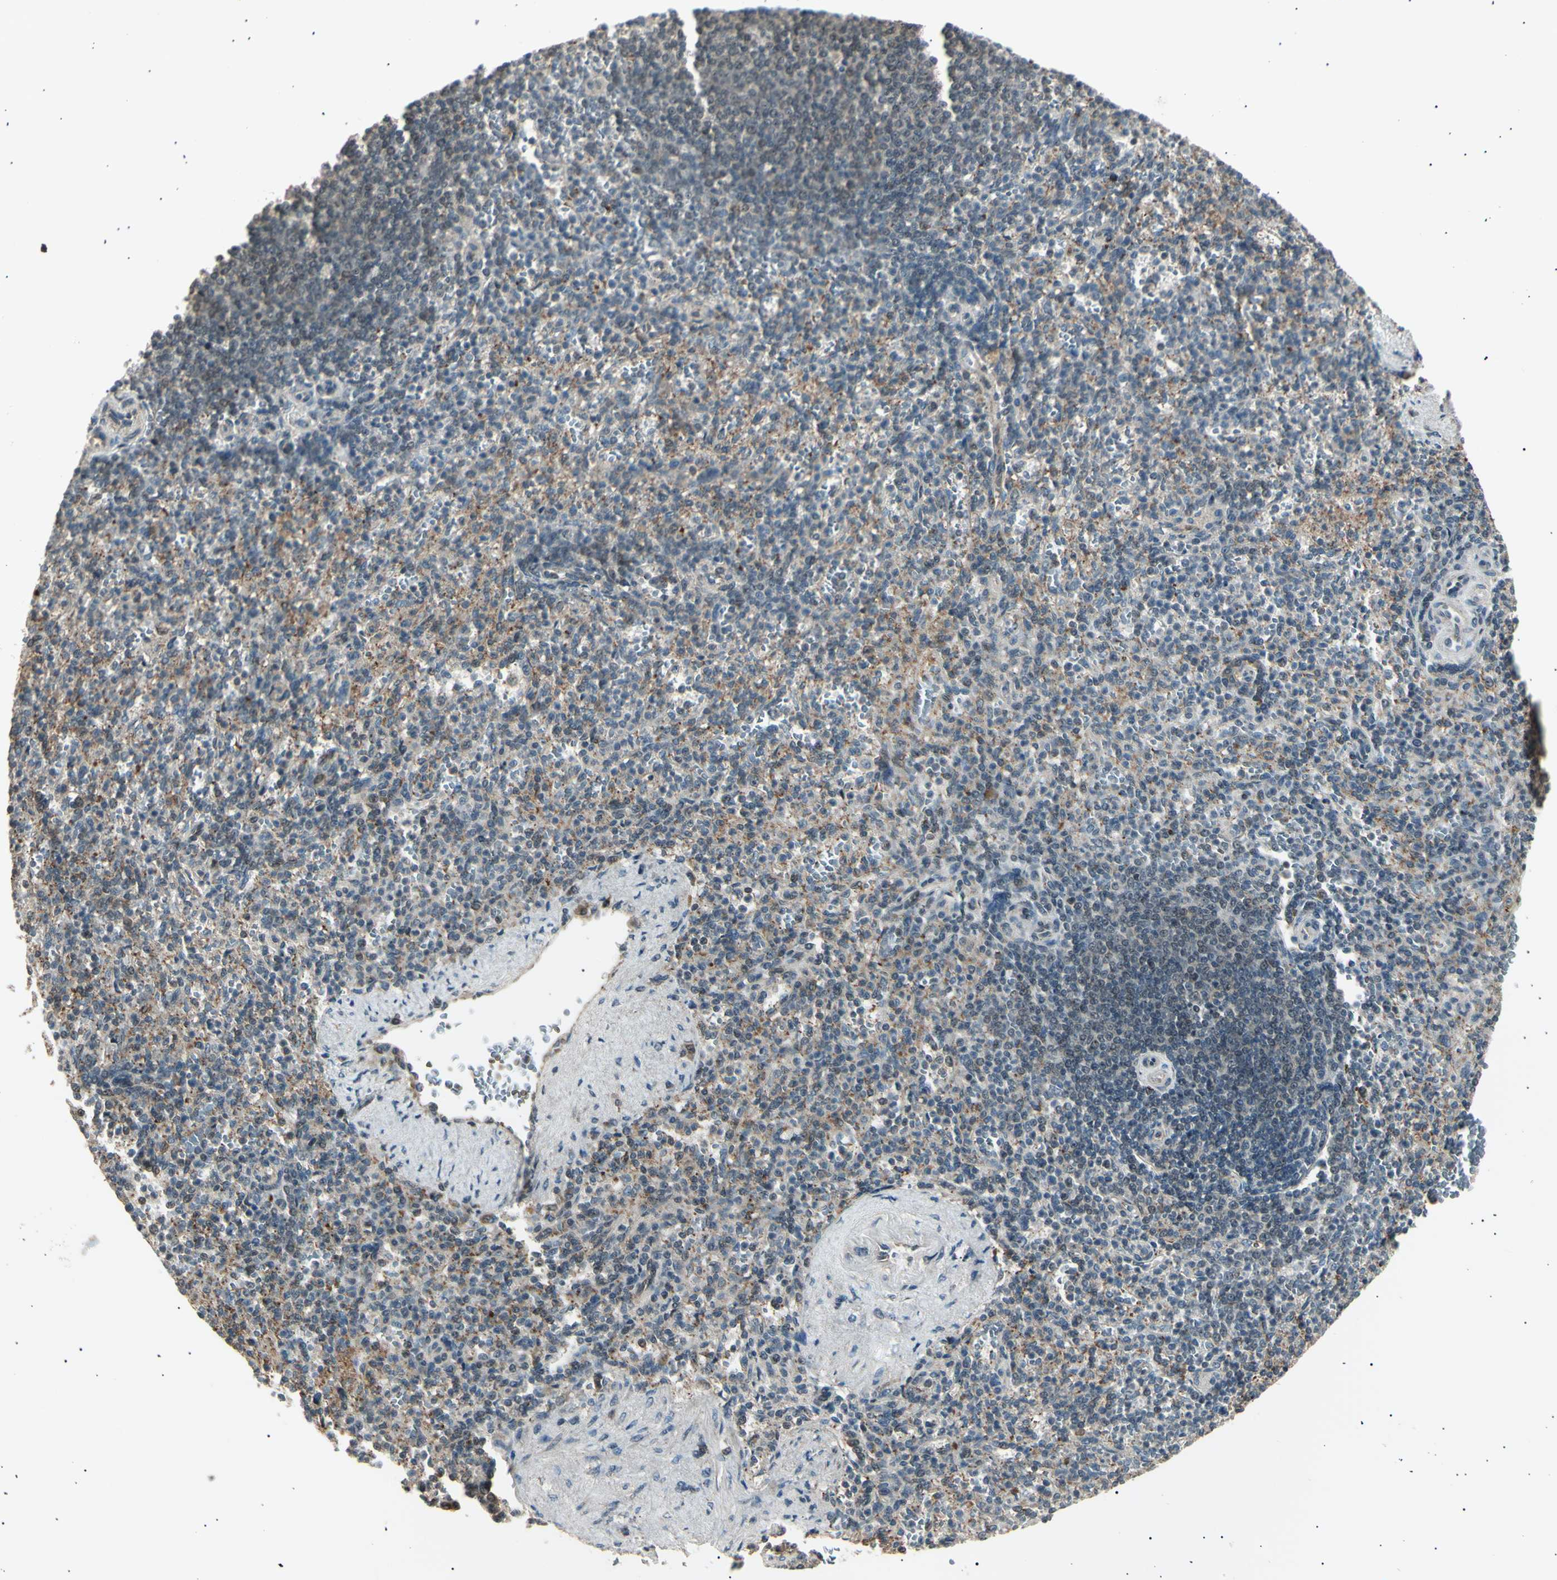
{"staining": {"intensity": "weak", "quantity": ">75%", "location": "cytoplasmic/membranous"}, "tissue": "spleen", "cell_type": "Cells in red pulp", "image_type": "normal", "snomed": [{"axis": "morphology", "description": "Normal tissue, NOS"}, {"axis": "topography", "description": "Spleen"}], "caption": "Protein expression analysis of unremarkable spleen exhibits weak cytoplasmic/membranous positivity in about >75% of cells in red pulp.", "gene": "NUAK2", "patient": {"sex": "female", "age": 74}}